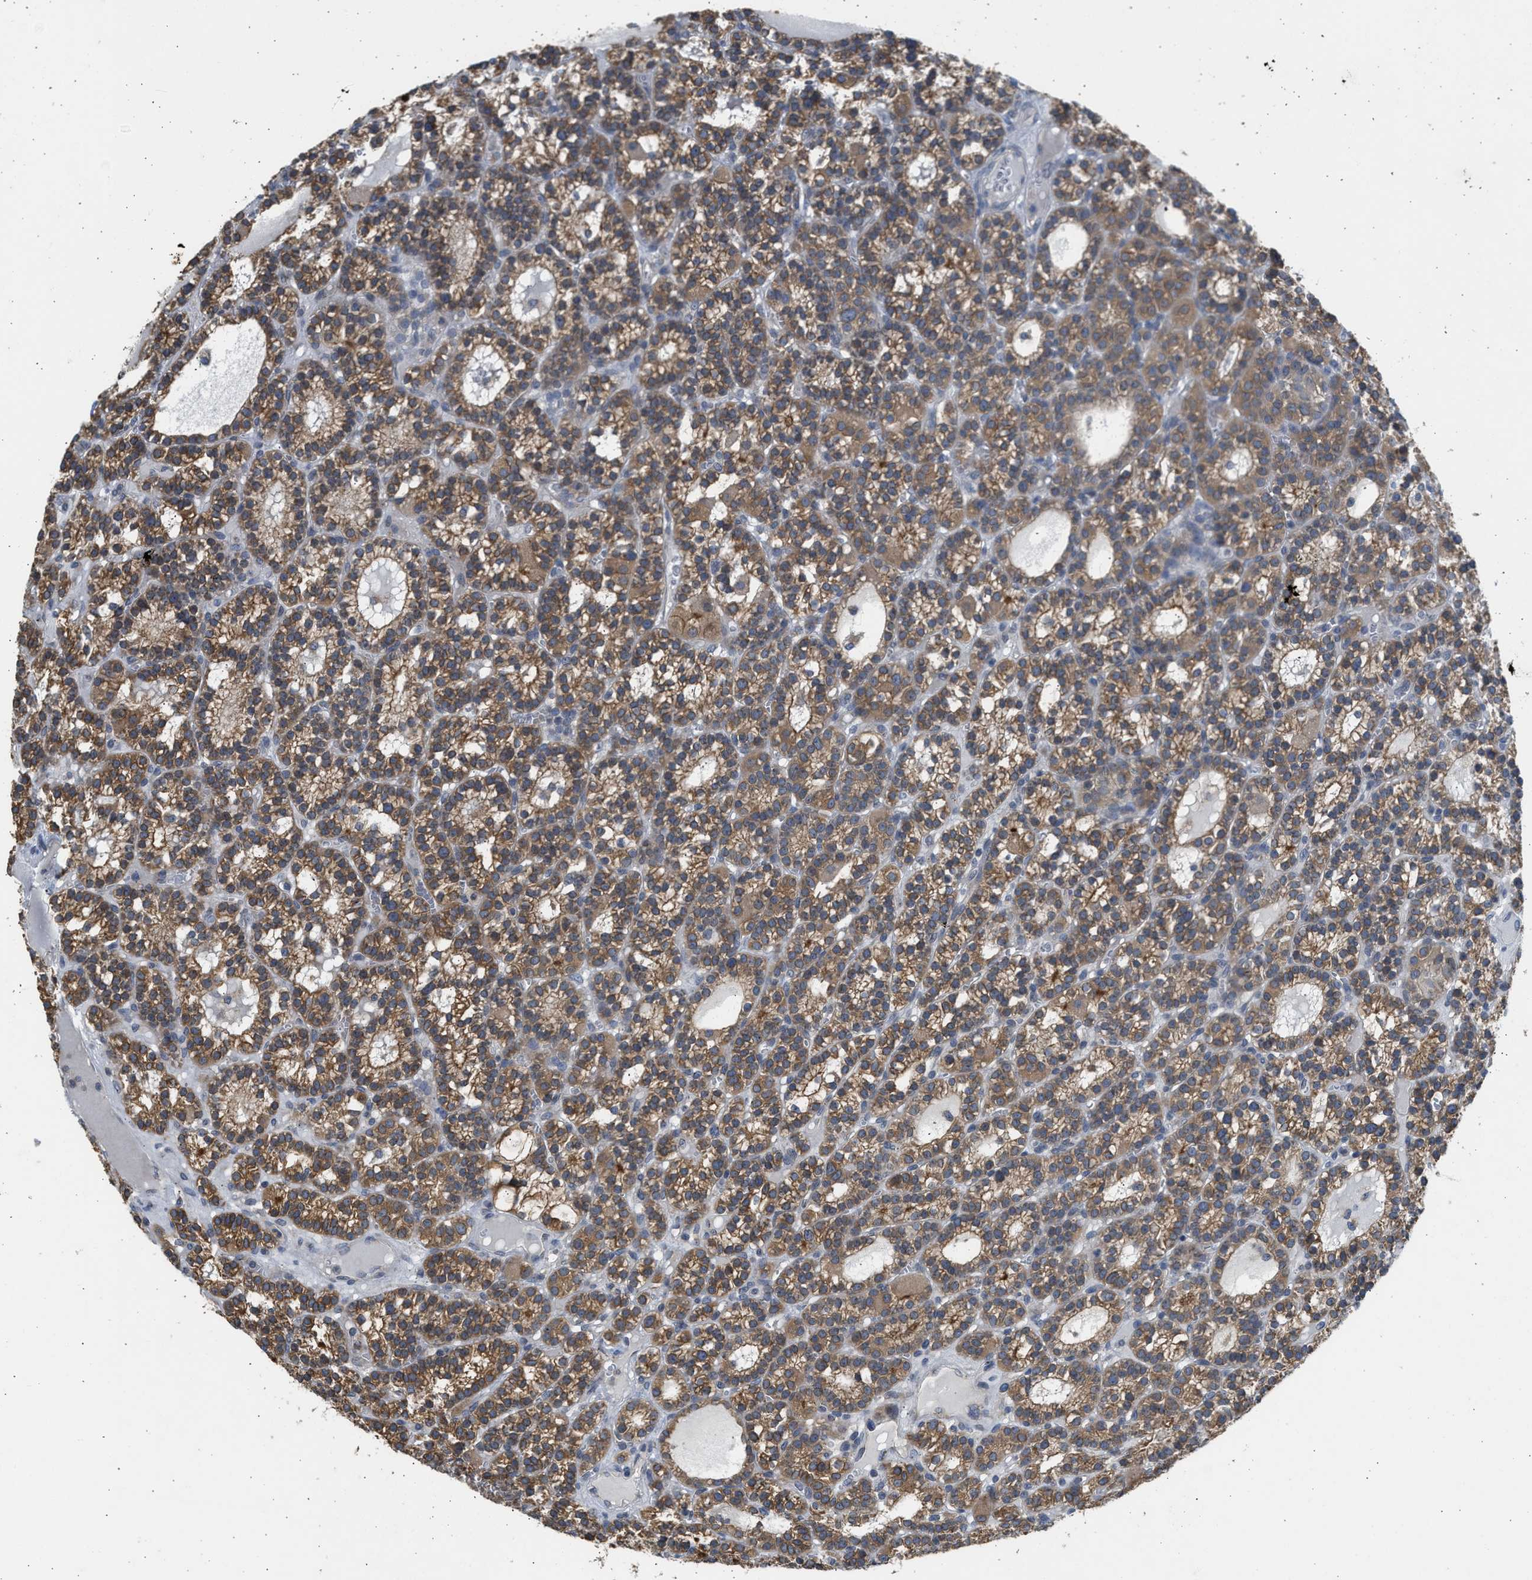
{"staining": {"intensity": "moderate", "quantity": ">75%", "location": "cytoplasmic/membranous"}, "tissue": "parathyroid gland", "cell_type": "Glandular cells", "image_type": "normal", "snomed": [{"axis": "morphology", "description": "Normal tissue, NOS"}, {"axis": "morphology", "description": "Adenoma, NOS"}, {"axis": "topography", "description": "Parathyroid gland"}], "caption": "Protein staining of unremarkable parathyroid gland exhibits moderate cytoplasmic/membranous positivity in approximately >75% of glandular cells.", "gene": "CYP1A1", "patient": {"sex": "female", "age": 58}}